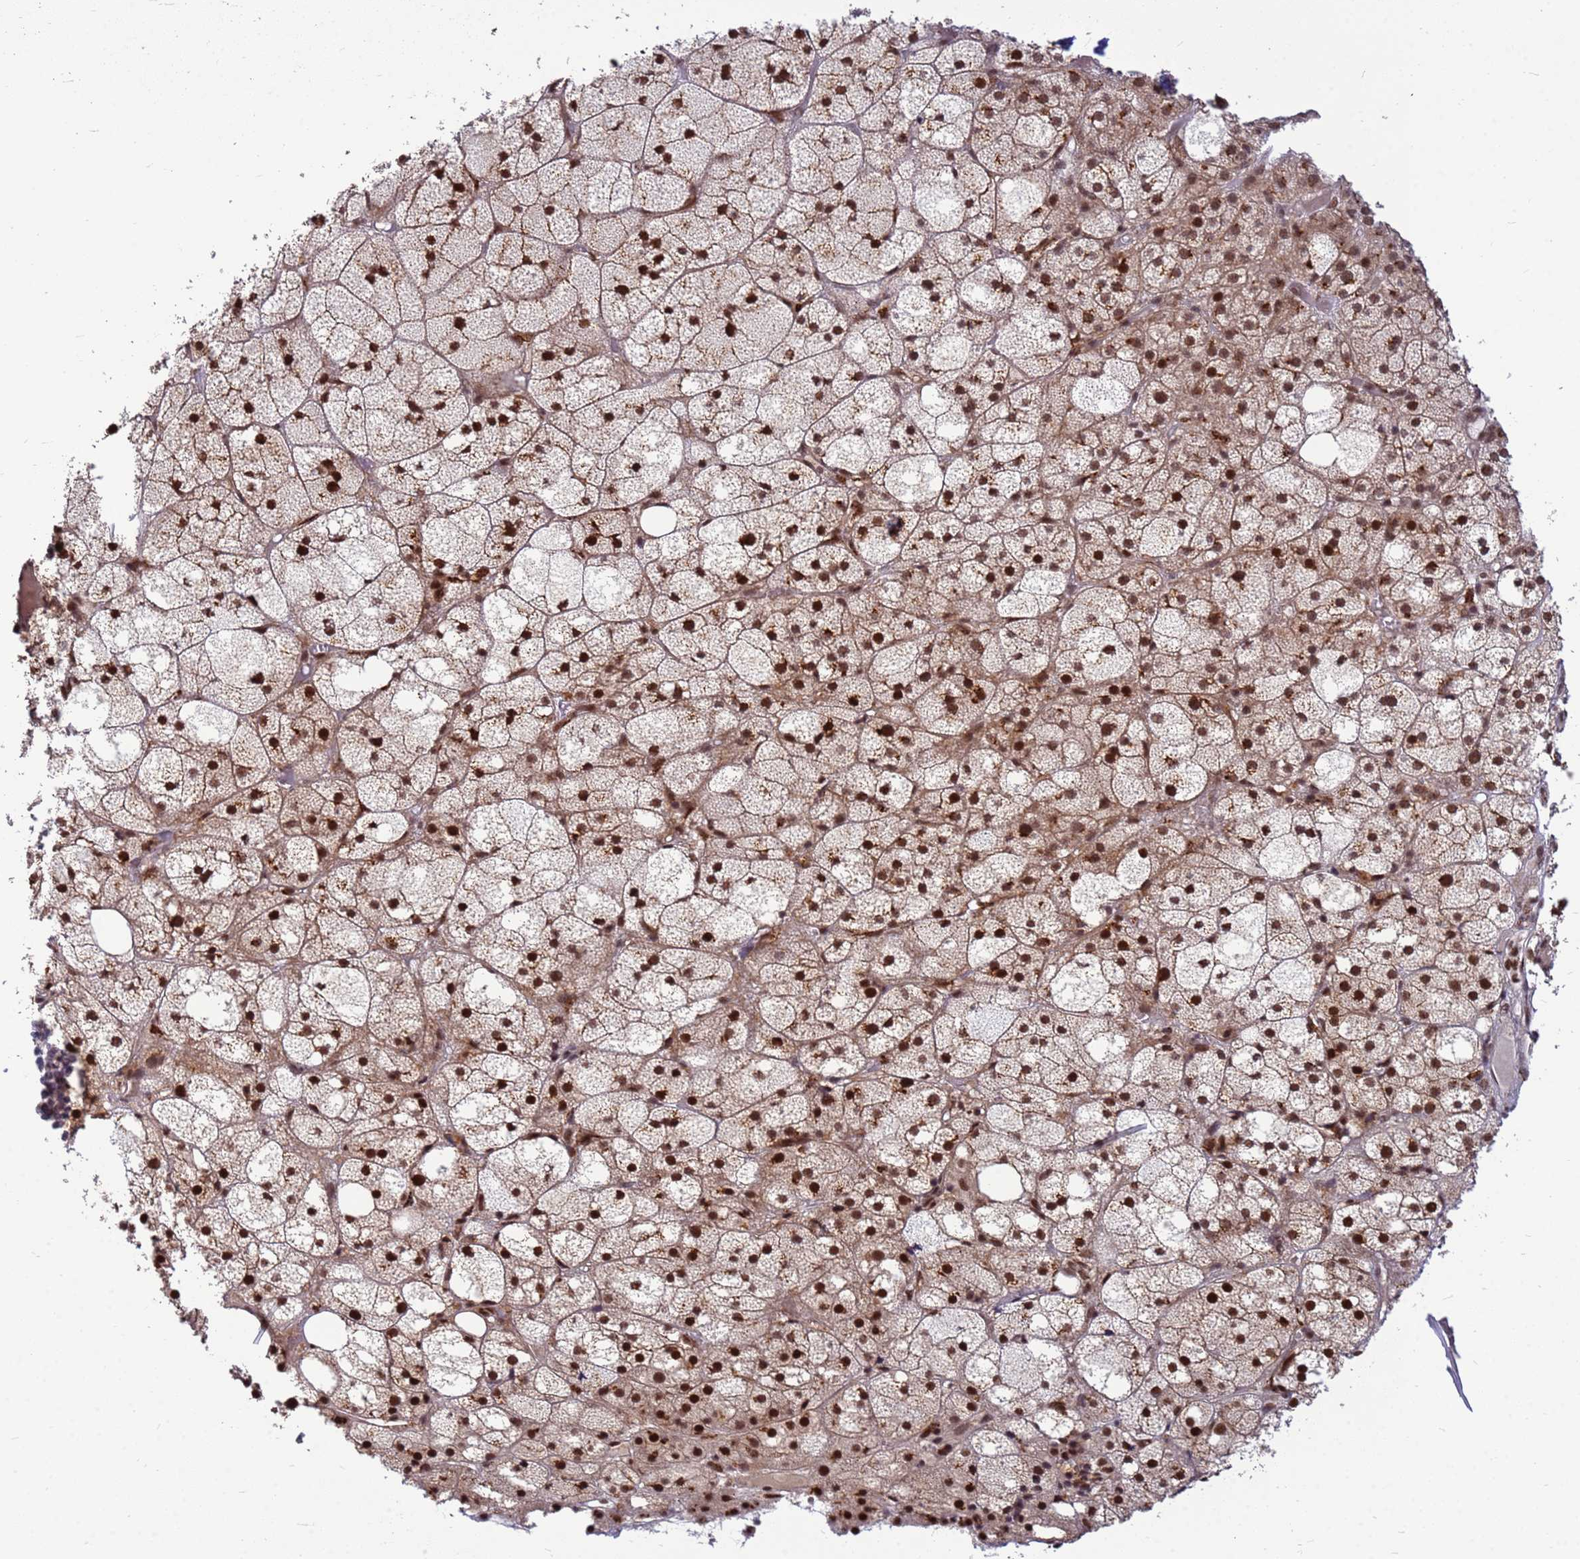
{"staining": {"intensity": "strong", "quantity": ">75%", "location": "cytoplasmic/membranous,nuclear"}, "tissue": "adrenal gland", "cell_type": "Glandular cells", "image_type": "normal", "snomed": [{"axis": "morphology", "description": "Normal tissue, NOS"}, {"axis": "topography", "description": "Adrenal gland"}], "caption": "Protein staining exhibits strong cytoplasmic/membranous,nuclear expression in about >75% of glandular cells in unremarkable adrenal gland.", "gene": "NCBP2", "patient": {"sex": "female", "age": 61}}